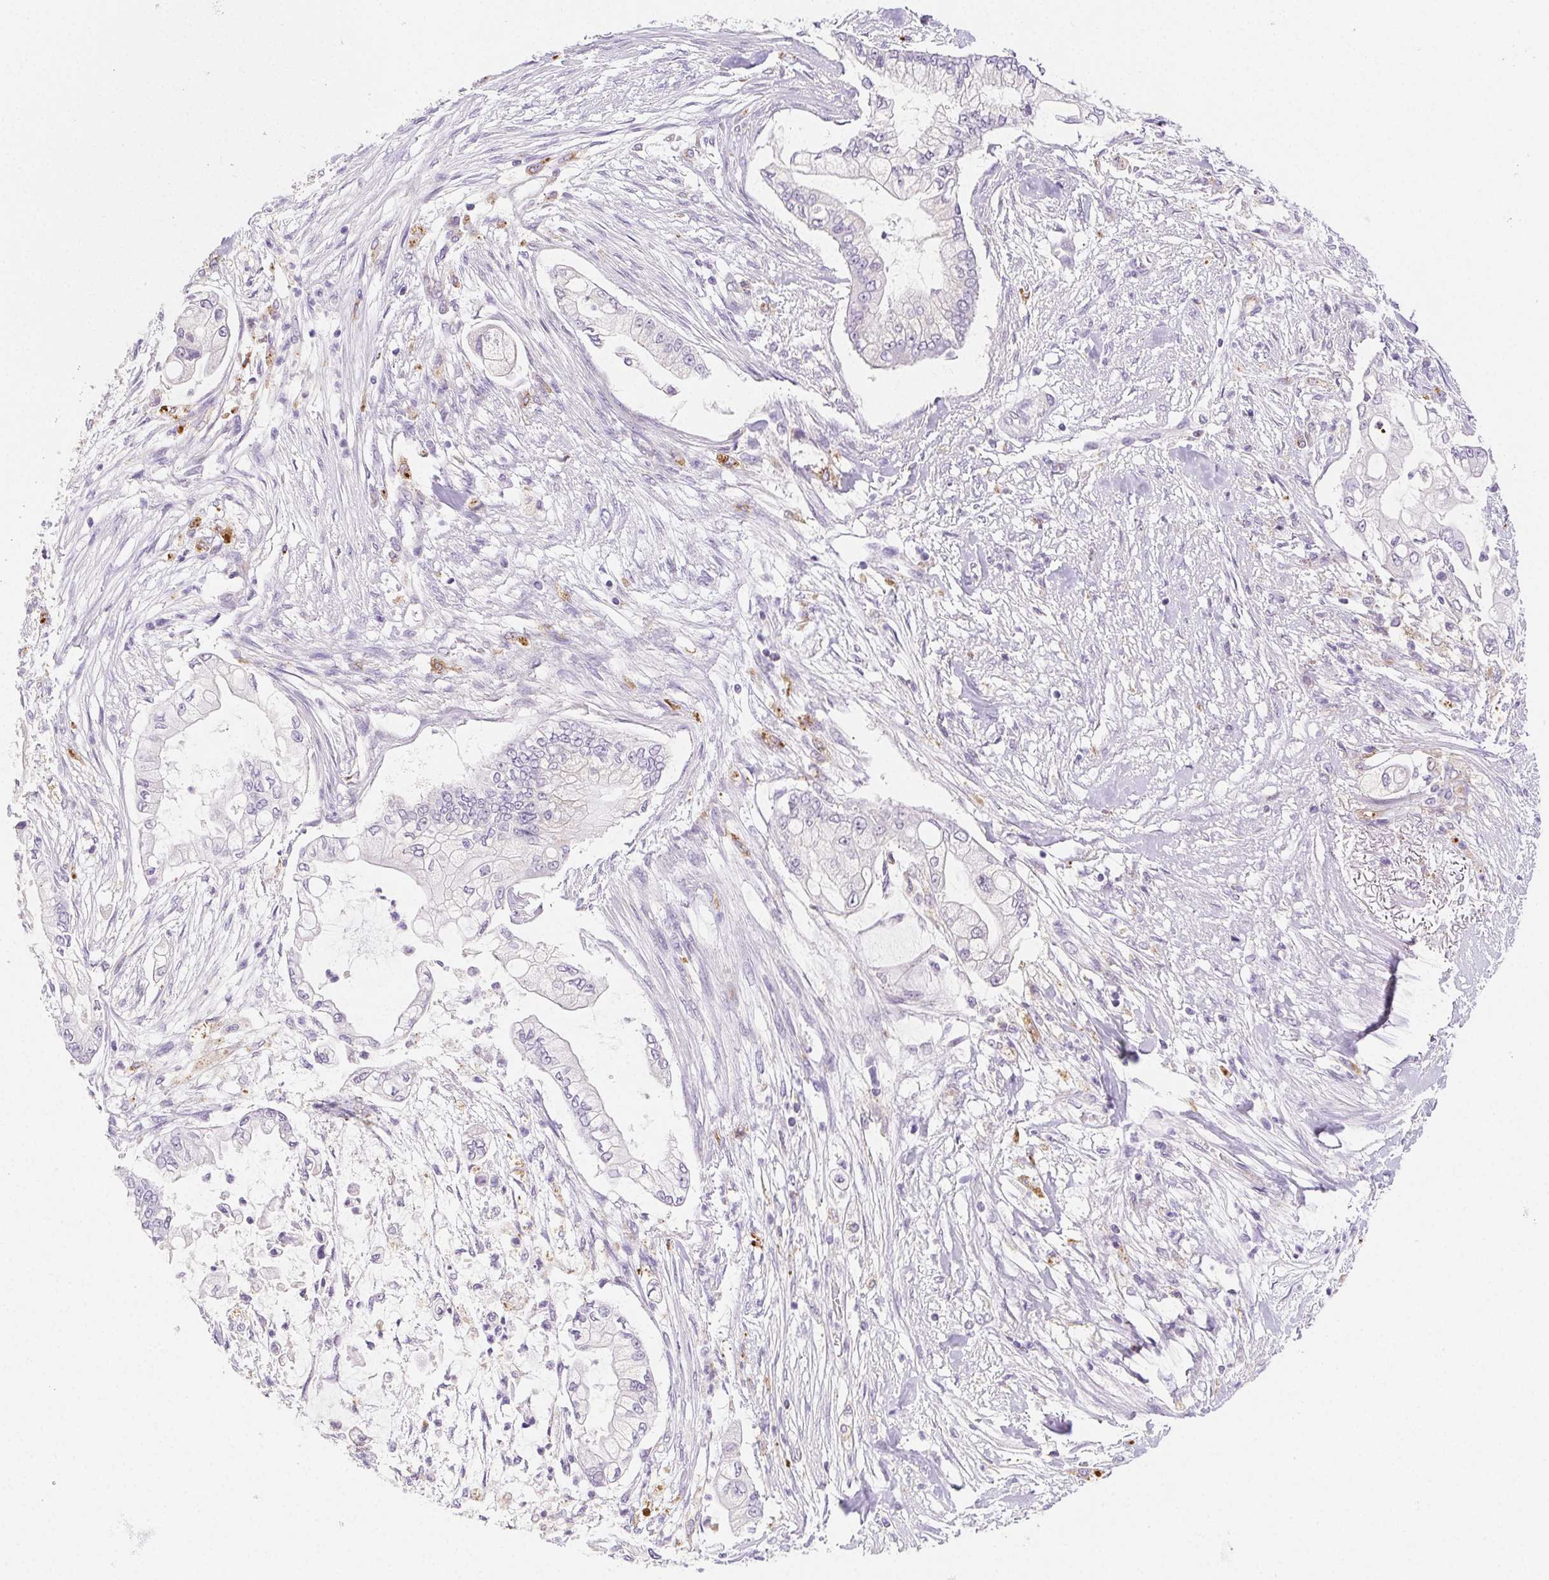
{"staining": {"intensity": "negative", "quantity": "none", "location": "none"}, "tissue": "pancreatic cancer", "cell_type": "Tumor cells", "image_type": "cancer", "snomed": [{"axis": "morphology", "description": "Adenocarcinoma, NOS"}, {"axis": "topography", "description": "Pancreas"}], "caption": "DAB immunohistochemical staining of pancreatic cancer (adenocarcinoma) exhibits no significant positivity in tumor cells.", "gene": "LIPA", "patient": {"sex": "female", "age": 69}}